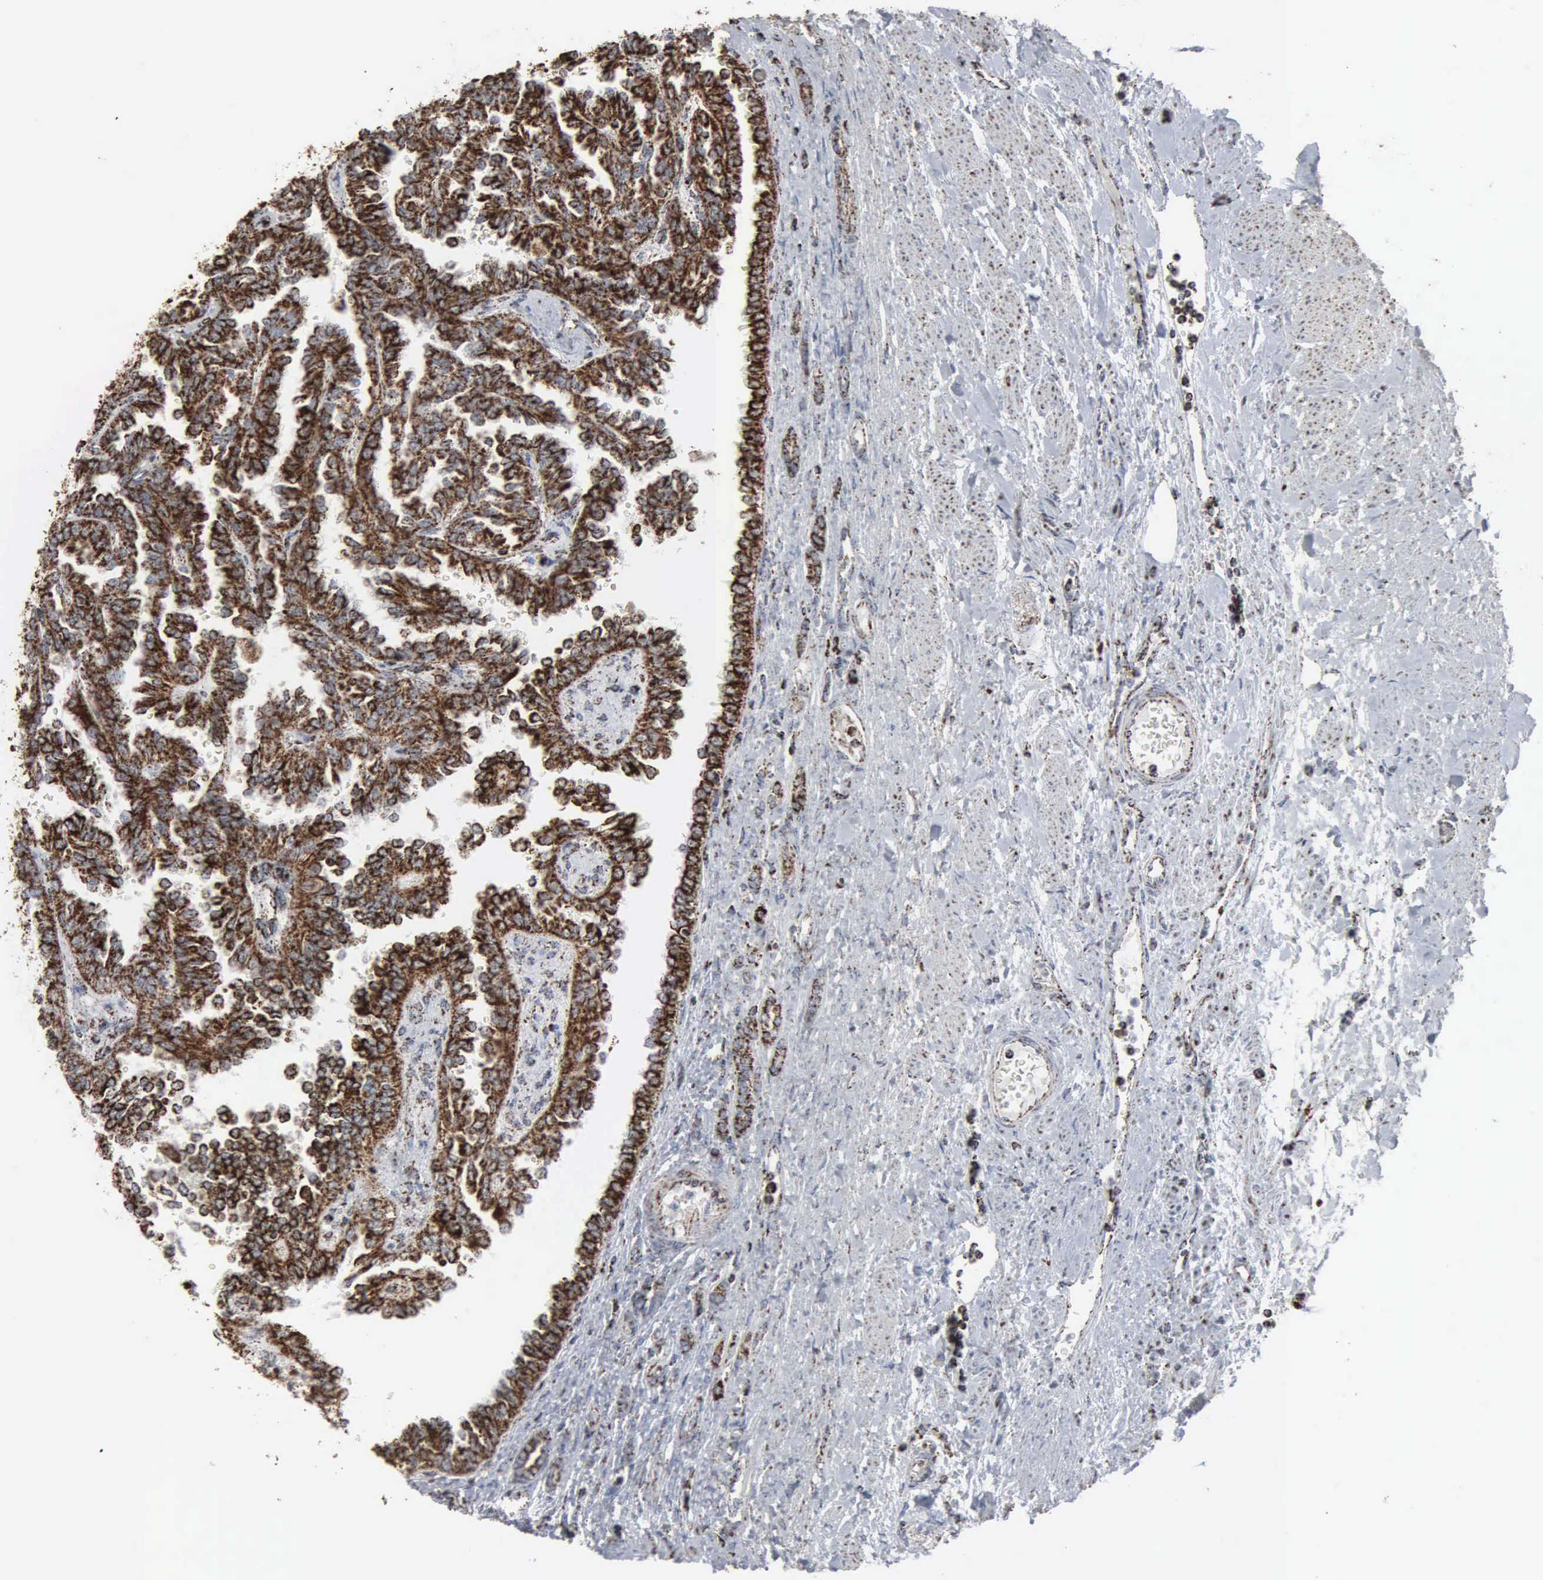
{"staining": {"intensity": "strong", "quantity": ">75%", "location": "cytoplasmic/membranous"}, "tissue": "renal cancer", "cell_type": "Tumor cells", "image_type": "cancer", "snomed": [{"axis": "morphology", "description": "Inflammation, NOS"}, {"axis": "morphology", "description": "Adenocarcinoma, NOS"}, {"axis": "topography", "description": "Kidney"}], "caption": "Brown immunohistochemical staining in human renal cancer (adenocarcinoma) exhibits strong cytoplasmic/membranous positivity in approximately >75% of tumor cells.", "gene": "HSPA9", "patient": {"sex": "male", "age": 68}}